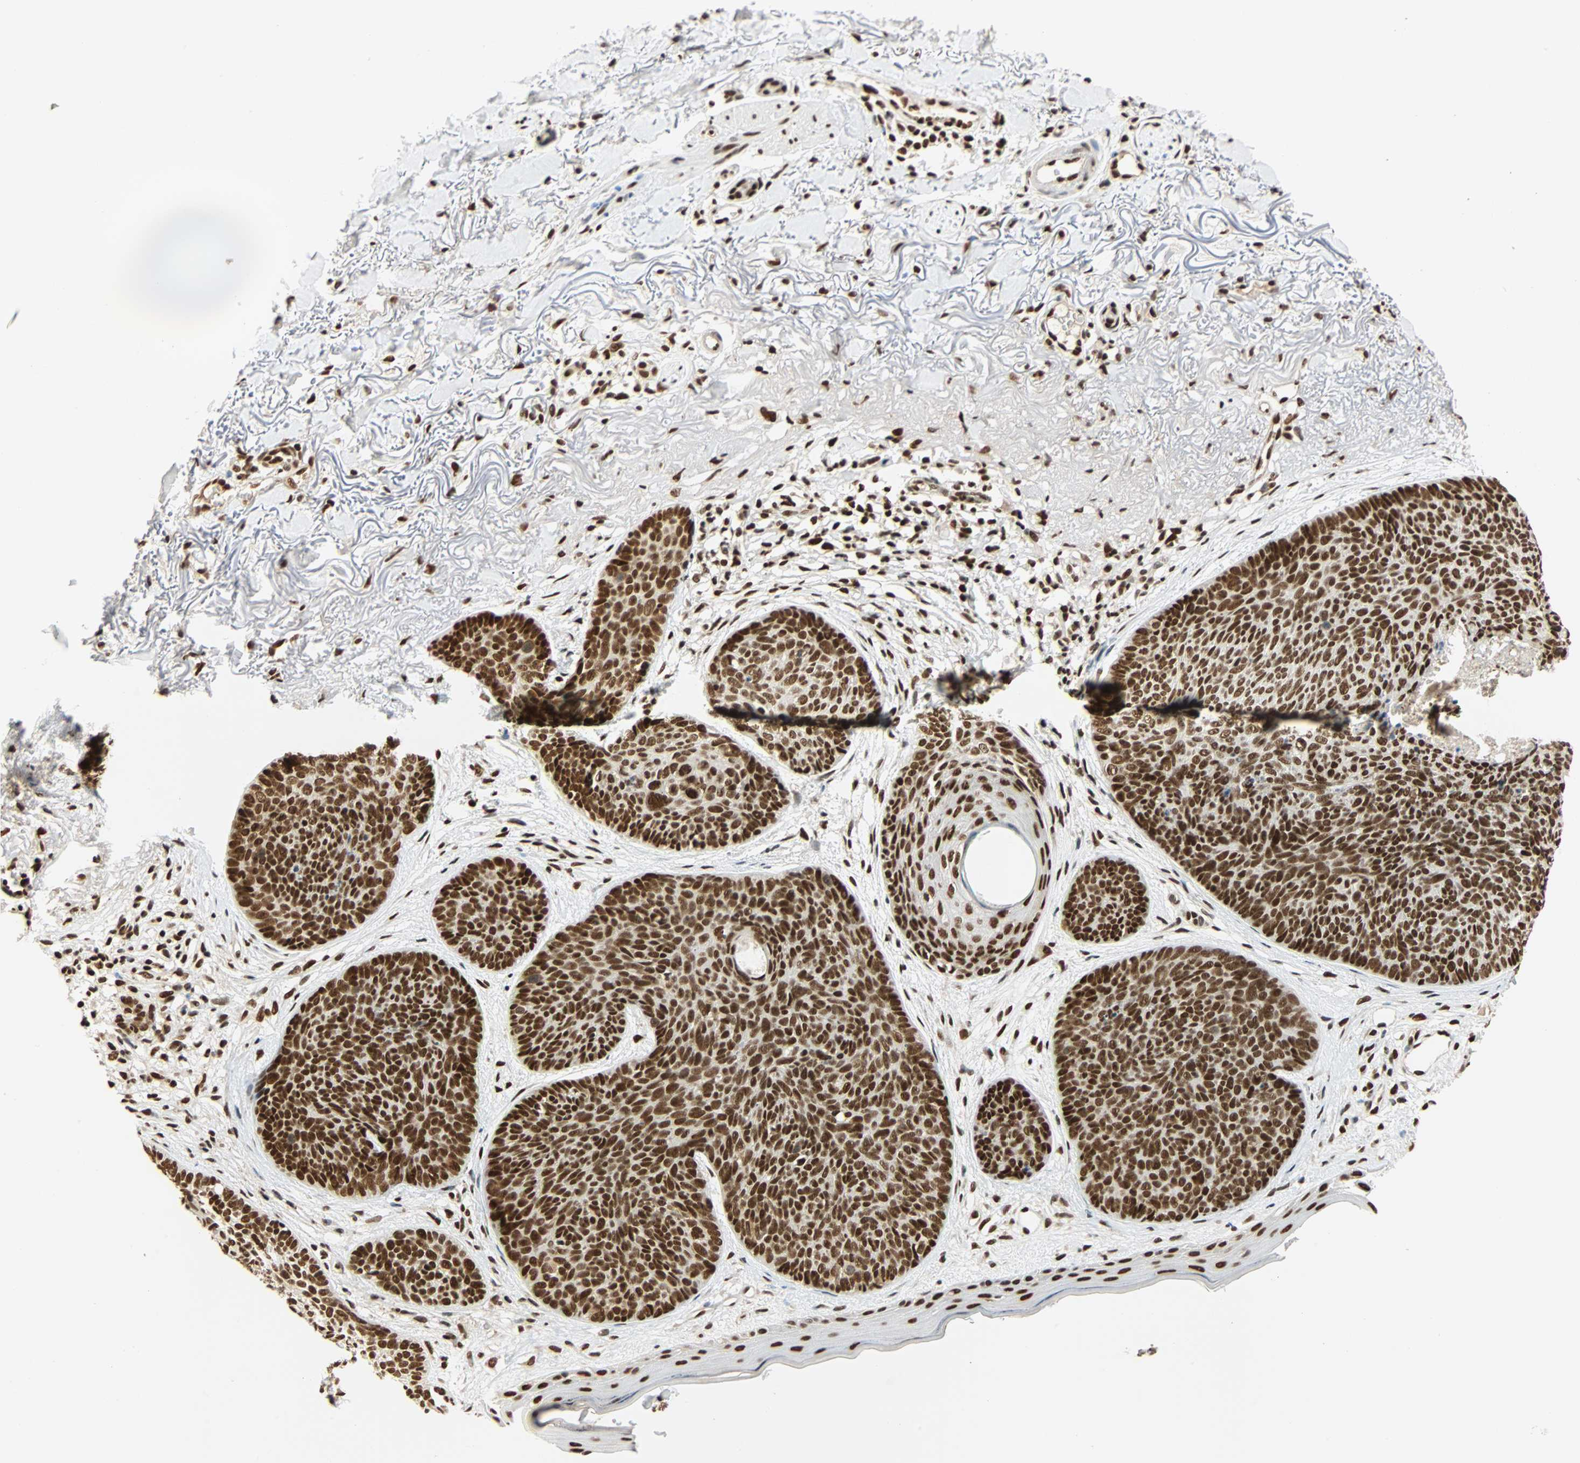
{"staining": {"intensity": "strong", "quantity": ">75%", "location": "nuclear"}, "tissue": "skin cancer", "cell_type": "Tumor cells", "image_type": "cancer", "snomed": [{"axis": "morphology", "description": "Normal tissue, NOS"}, {"axis": "morphology", "description": "Basal cell carcinoma"}, {"axis": "topography", "description": "Skin"}], "caption": "Tumor cells show strong nuclear positivity in approximately >75% of cells in skin cancer (basal cell carcinoma).", "gene": "CDK12", "patient": {"sex": "female", "age": 70}}